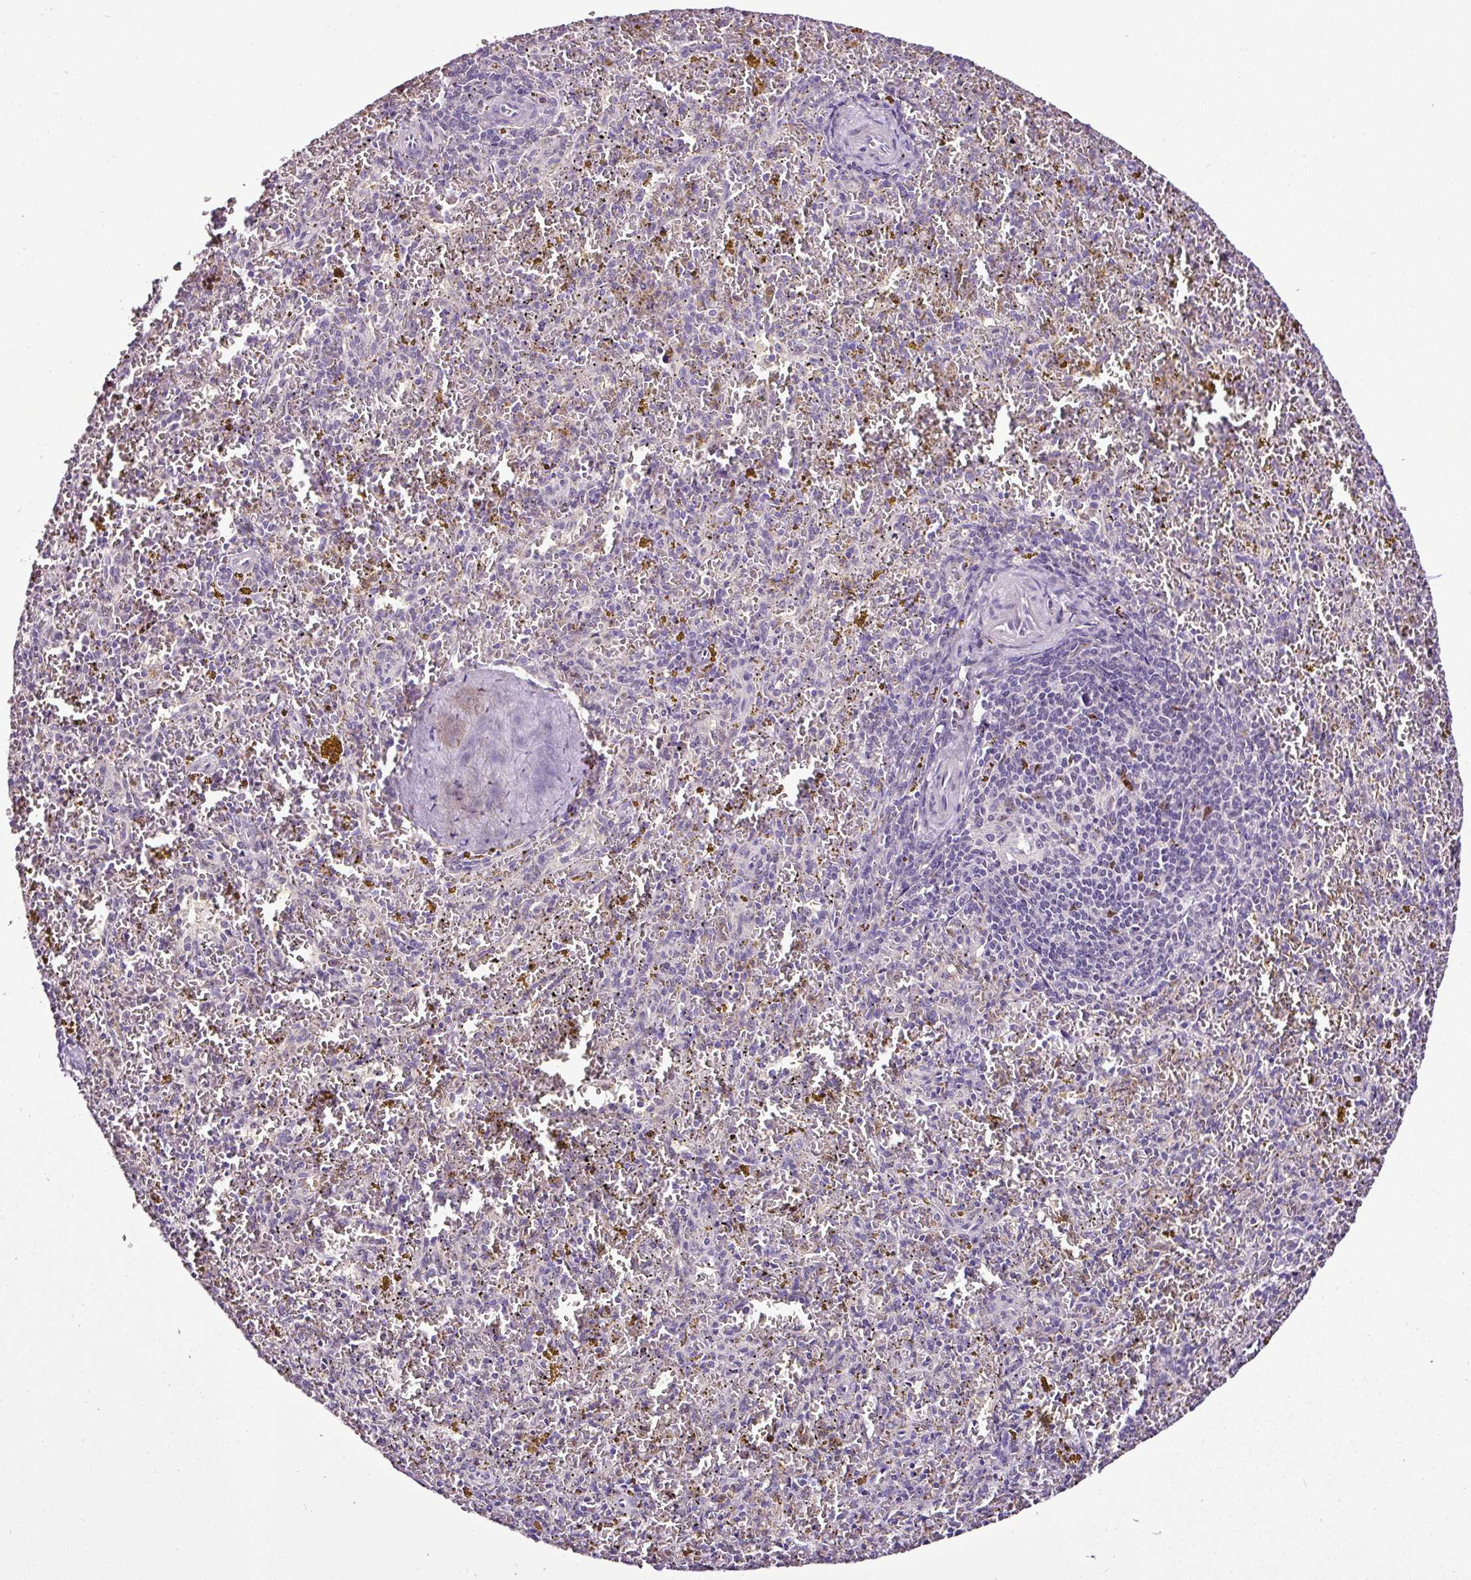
{"staining": {"intensity": "negative", "quantity": "none", "location": "none"}, "tissue": "spleen", "cell_type": "Cells in red pulp", "image_type": "normal", "snomed": [{"axis": "morphology", "description": "Normal tissue, NOS"}, {"axis": "topography", "description": "Spleen"}], "caption": "Protein analysis of normal spleen exhibits no significant positivity in cells in red pulp.", "gene": "ESR1", "patient": {"sex": "male", "age": 57}}